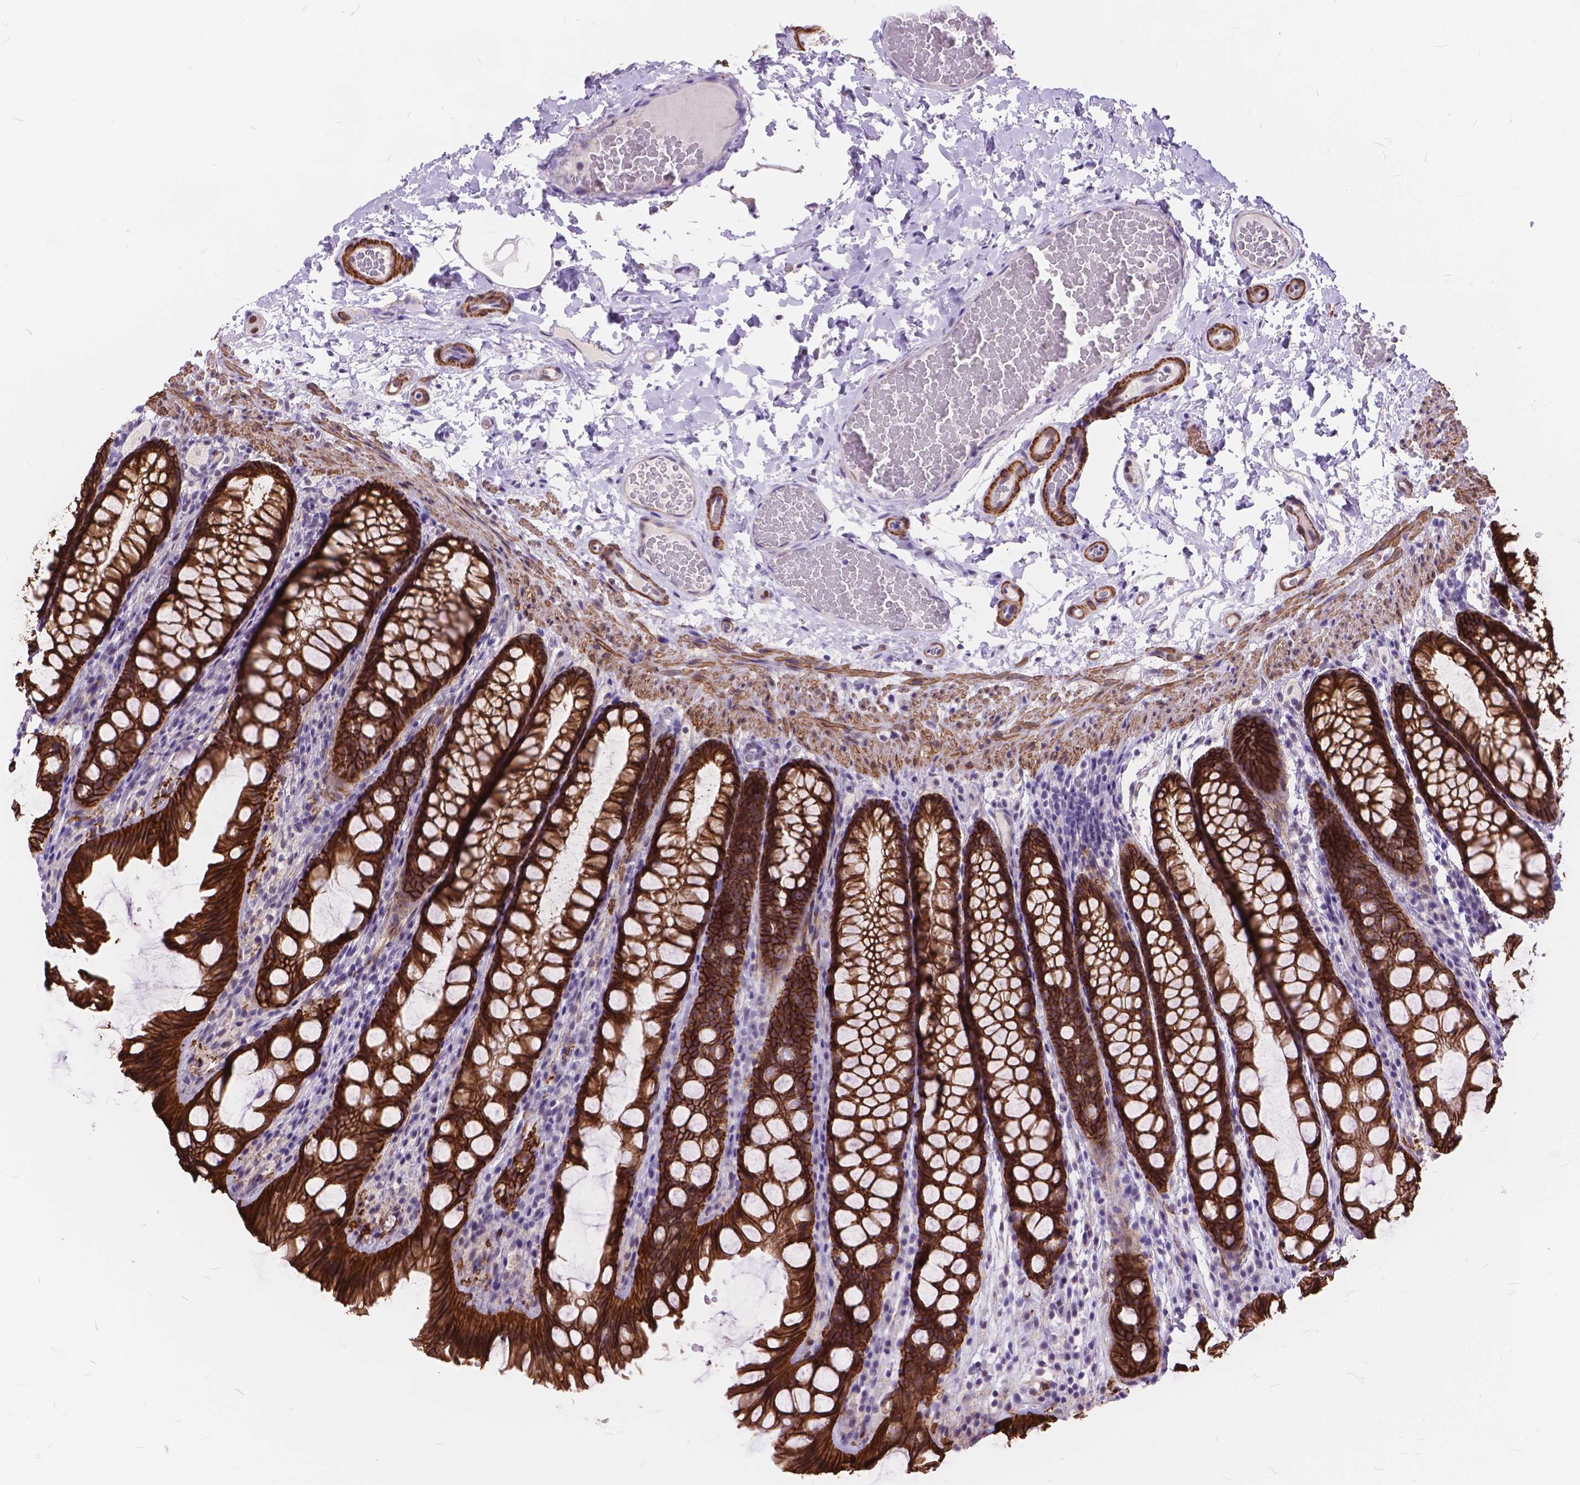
{"staining": {"intensity": "negative", "quantity": "none", "location": "none"}, "tissue": "colon", "cell_type": "Endothelial cells", "image_type": "normal", "snomed": [{"axis": "morphology", "description": "Normal tissue, NOS"}, {"axis": "topography", "description": "Colon"}], "caption": "Immunohistochemistry of normal colon demonstrates no staining in endothelial cells. (DAB (3,3'-diaminobenzidine) IHC visualized using brightfield microscopy, high magnification).", "gene": "MAN2C1", "patient": {"sex": "male", "age": 47}}